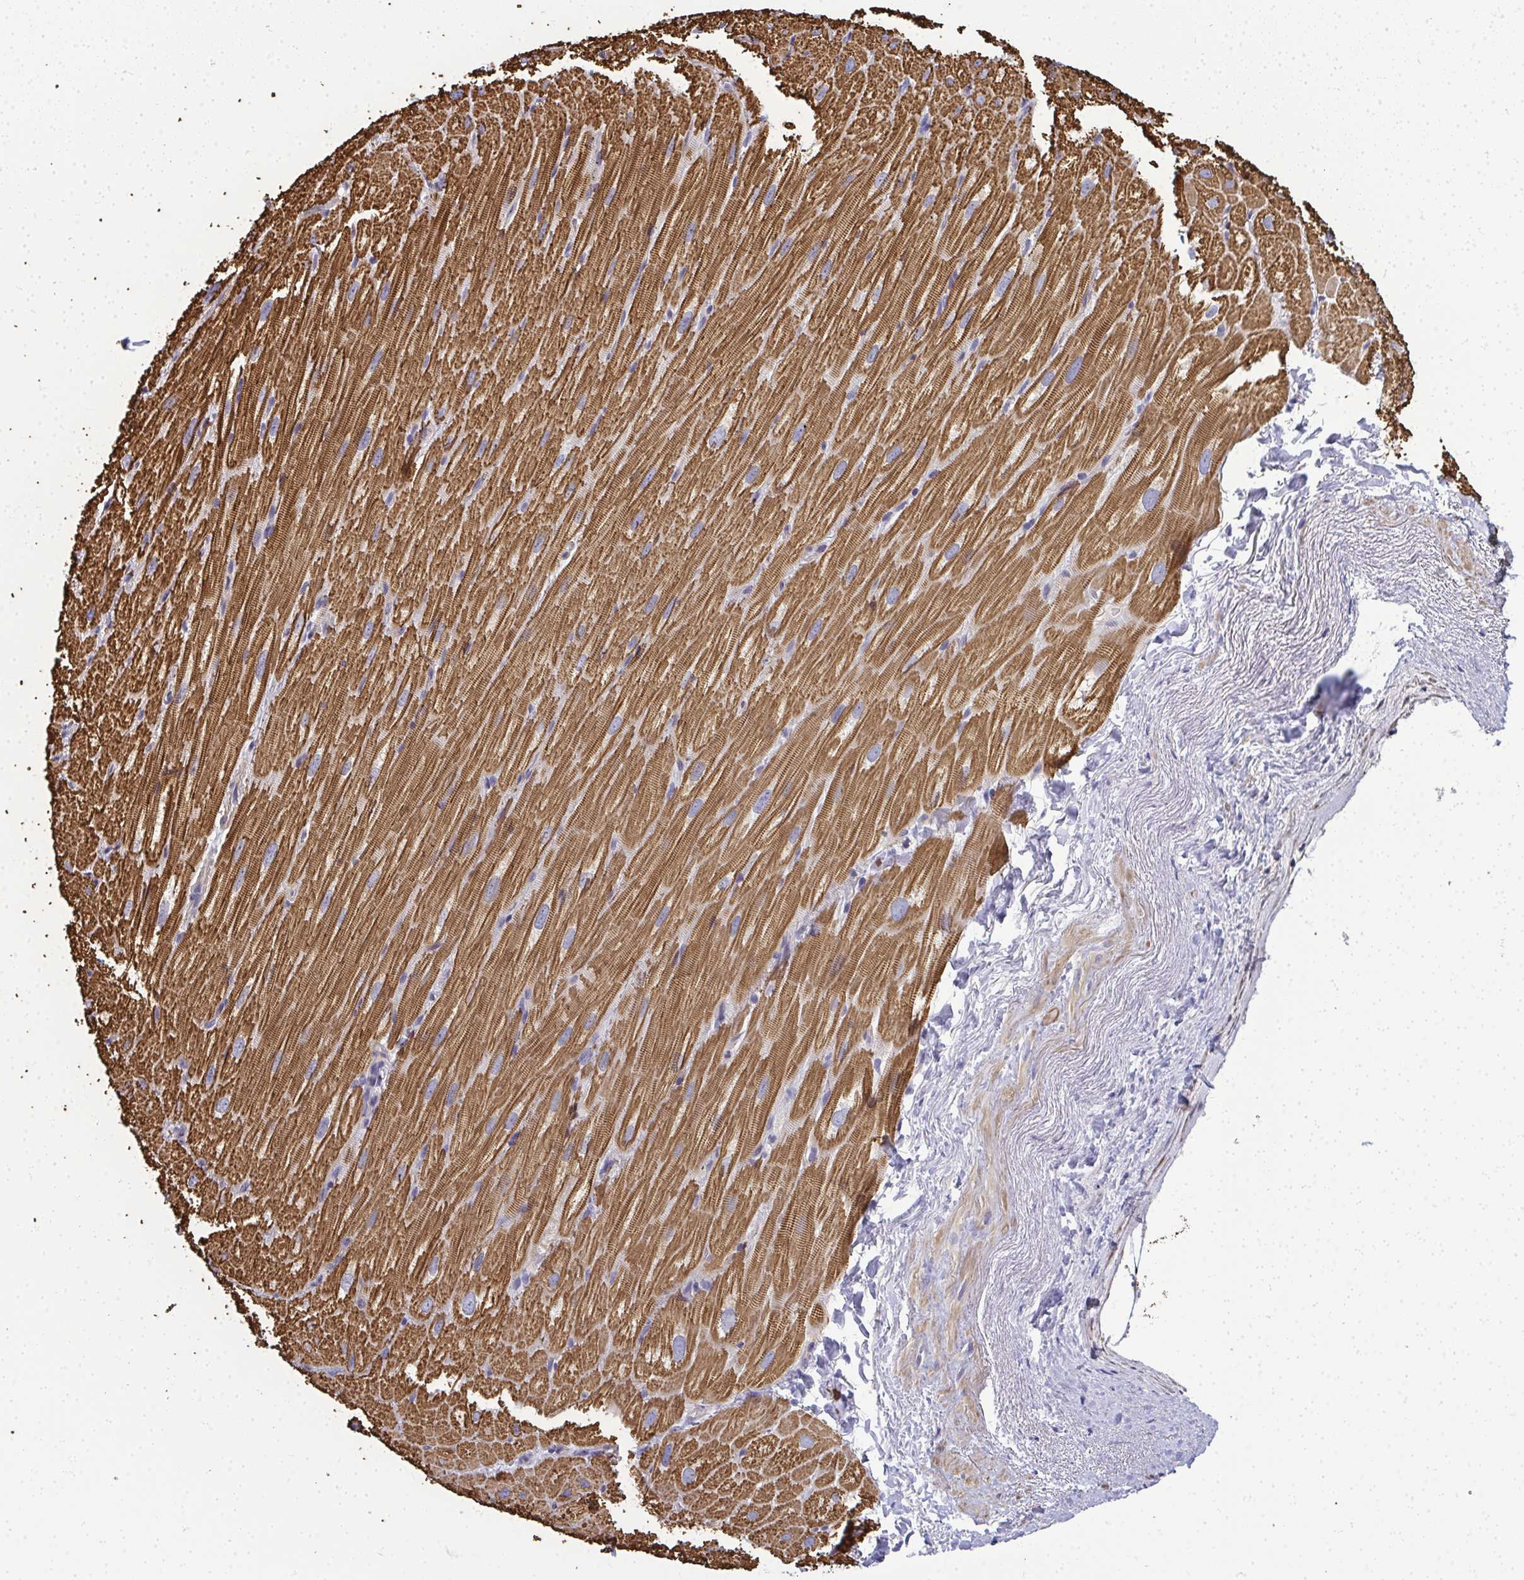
{"staining": {"intensity": "moderate", "quantity": "25%-75%", "location": "cytoplasmic/membranous"}, "tissue": "heart muscle", "cell_type": "Cardiomyocytes", "image_type": "normal", "snomed": [{"axis": "morphology", "description": "Normal tissue, NOS"}, {"axis": "topography", "description": "Heart"}], "caption": "An IHC histopathology image of benign tissue is shown. Protein staining in brown shows moderate cytoplasmic/membranous positivity in heart muscle within cardiomyocytes.", "gene": "MYL1", "patient": {"sex": "male", "age": 62}}